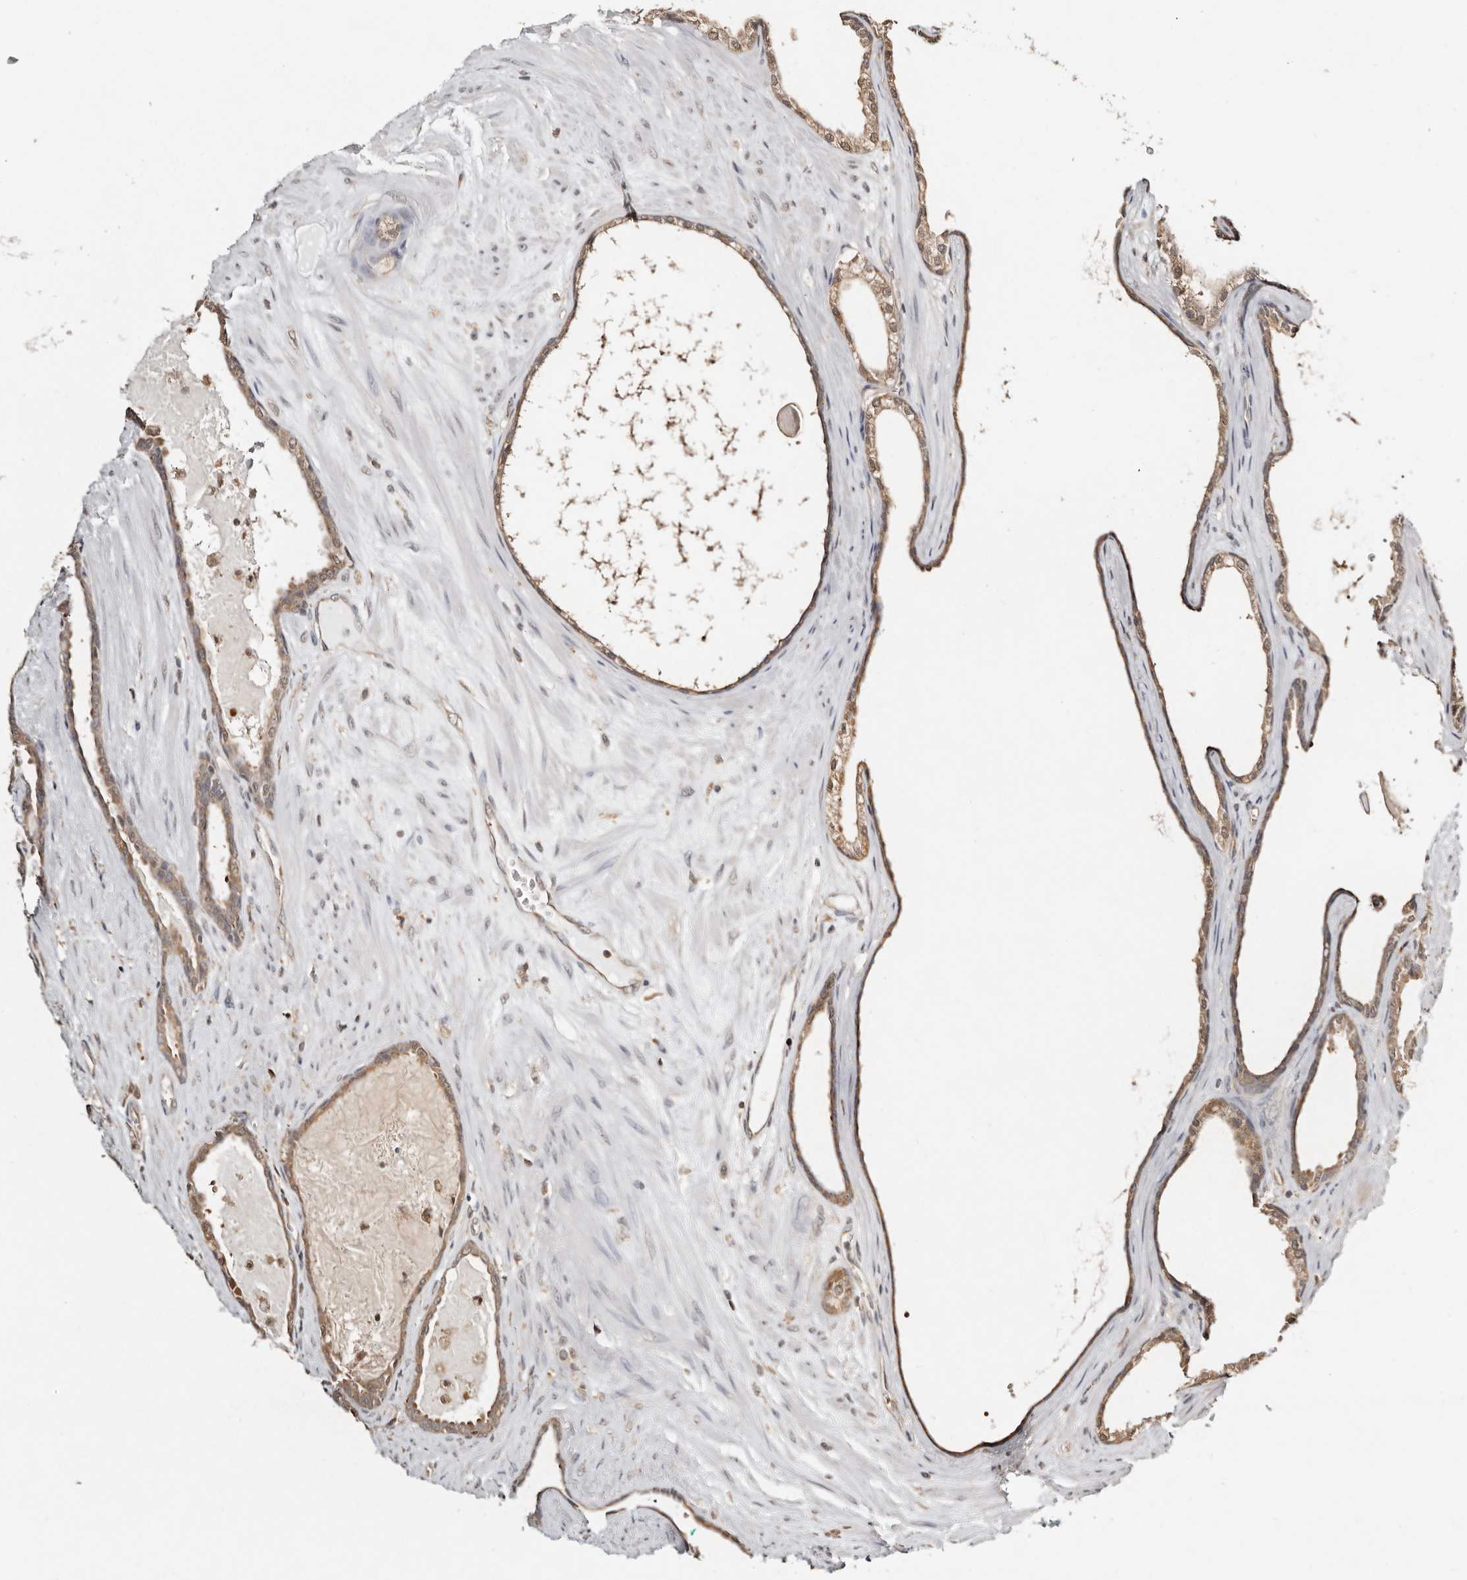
{"staining": {"intensity": "moderate", "quantity": ">75%", "location": "cytoplasmic/membranous,nuclear"}, "tissue": "prostate cancer", "cell_type": "Tumor cells", "image_type": "cancer", "snomed": [{"axis": "morphology", "description": "Adenocarcinoma, Low grade"}, {"axis": "topography", "description": "Prostate"}], "caption": "An immunohistochemistry (IHC) histopathology image of neoplastic tissue is shown. Protein staining in brown highlights moderate cytoplasmic/membranous and nuclear positivity in prostate cancer within tumor cells.", "gene": "PSMA5", "patient": {"sex": "male", "age": 70}}